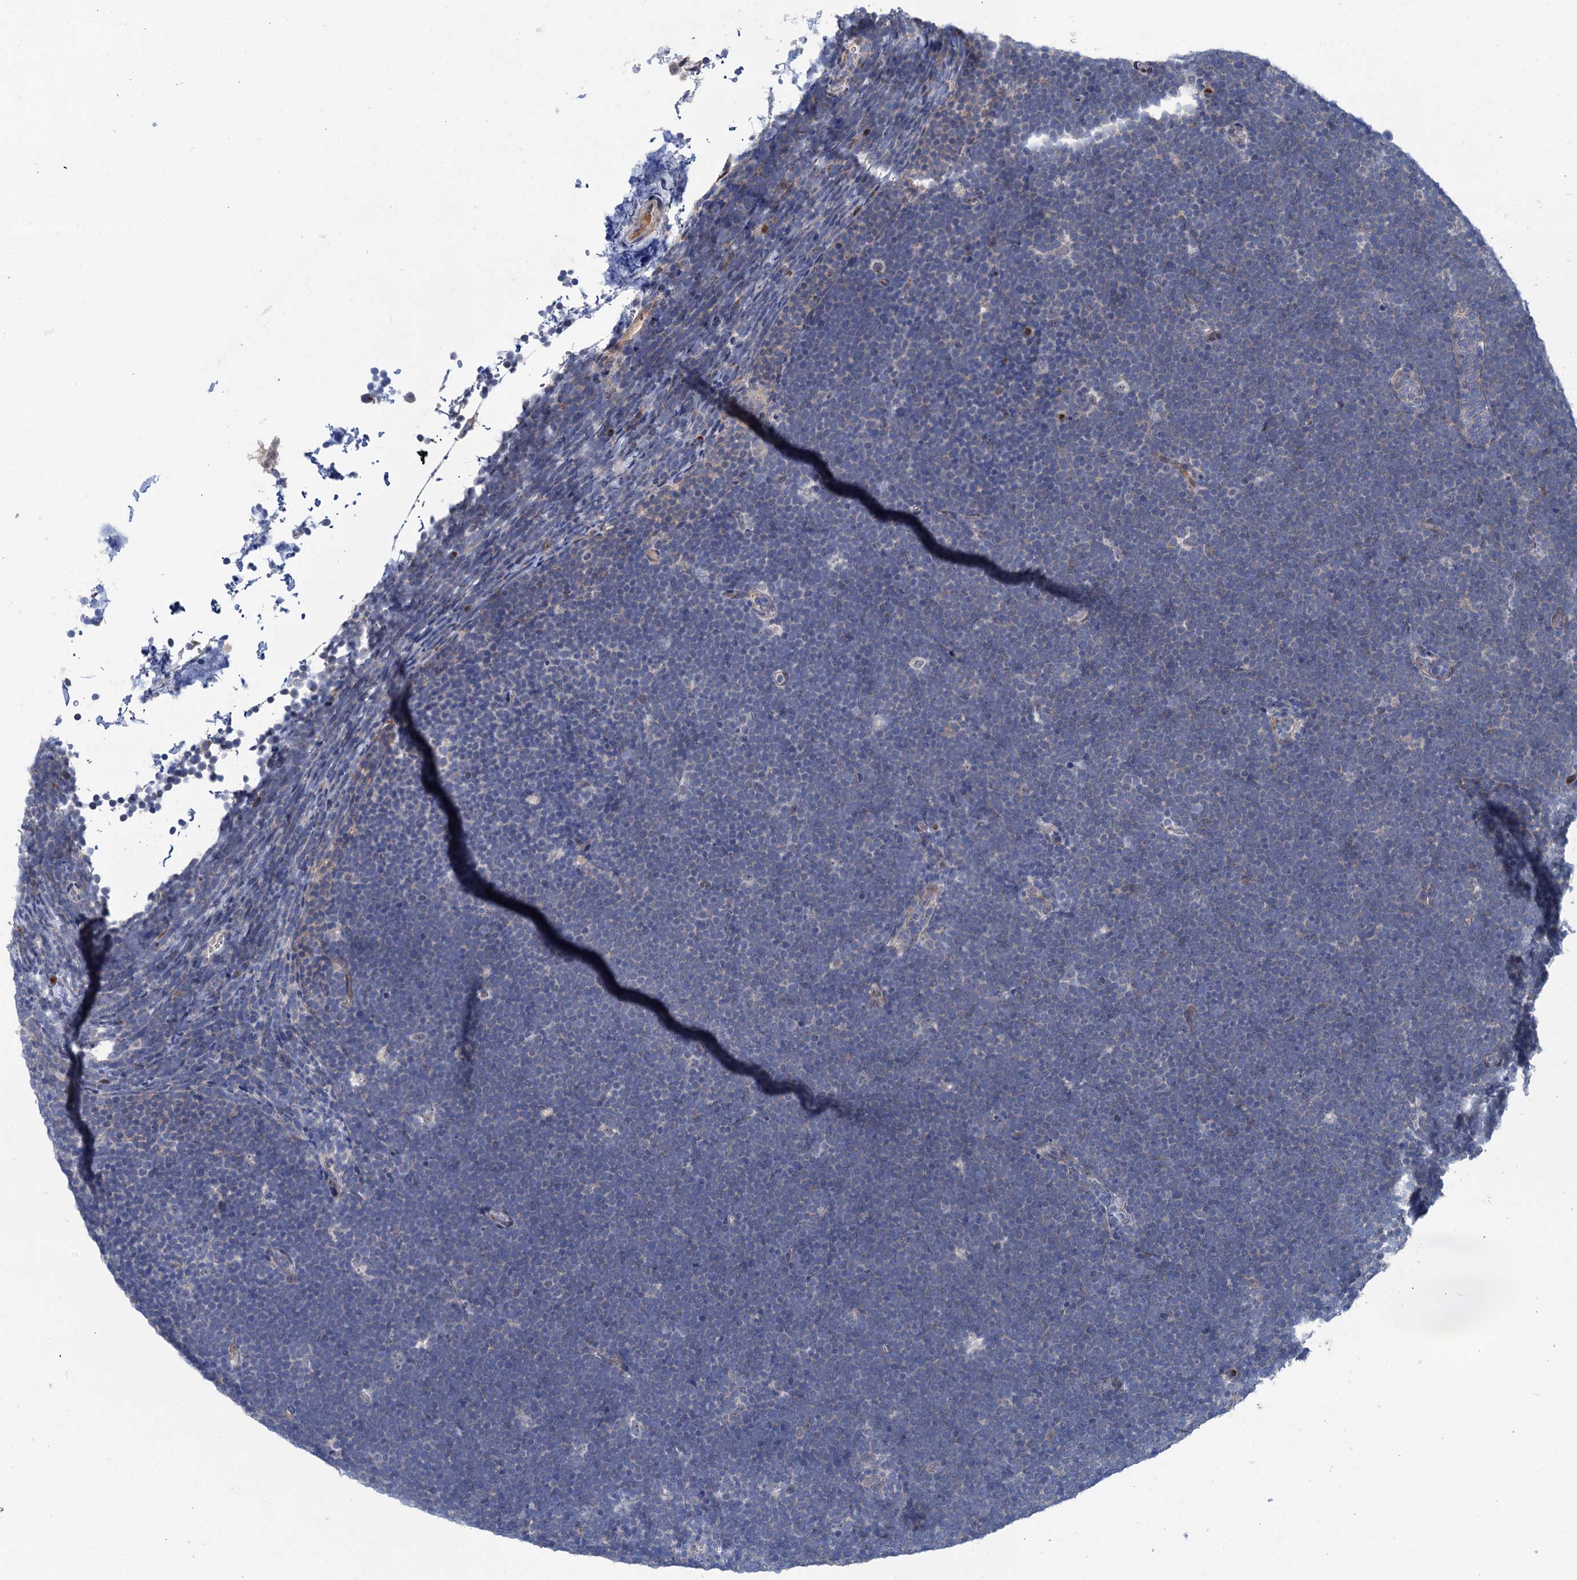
{"staining": {"intensity": "negative", "quantity": "none", "location": "none"}, "tissue": "lymphoma", "cell_type": "Tumor cells", "image_type": "cancer", "snomed": [{"axis": "morphology", "description": "Malignant lymphoma, non-Hodgkin's type, High grade"}, {"axis": "topography", "description": "Lymph node"}], "caption": "Immunohistochemical staining of human lymphoma displays no significant staining in tumor cells.", "gene": "EYA4", "patient": {"sex": "male", "age": 13}}